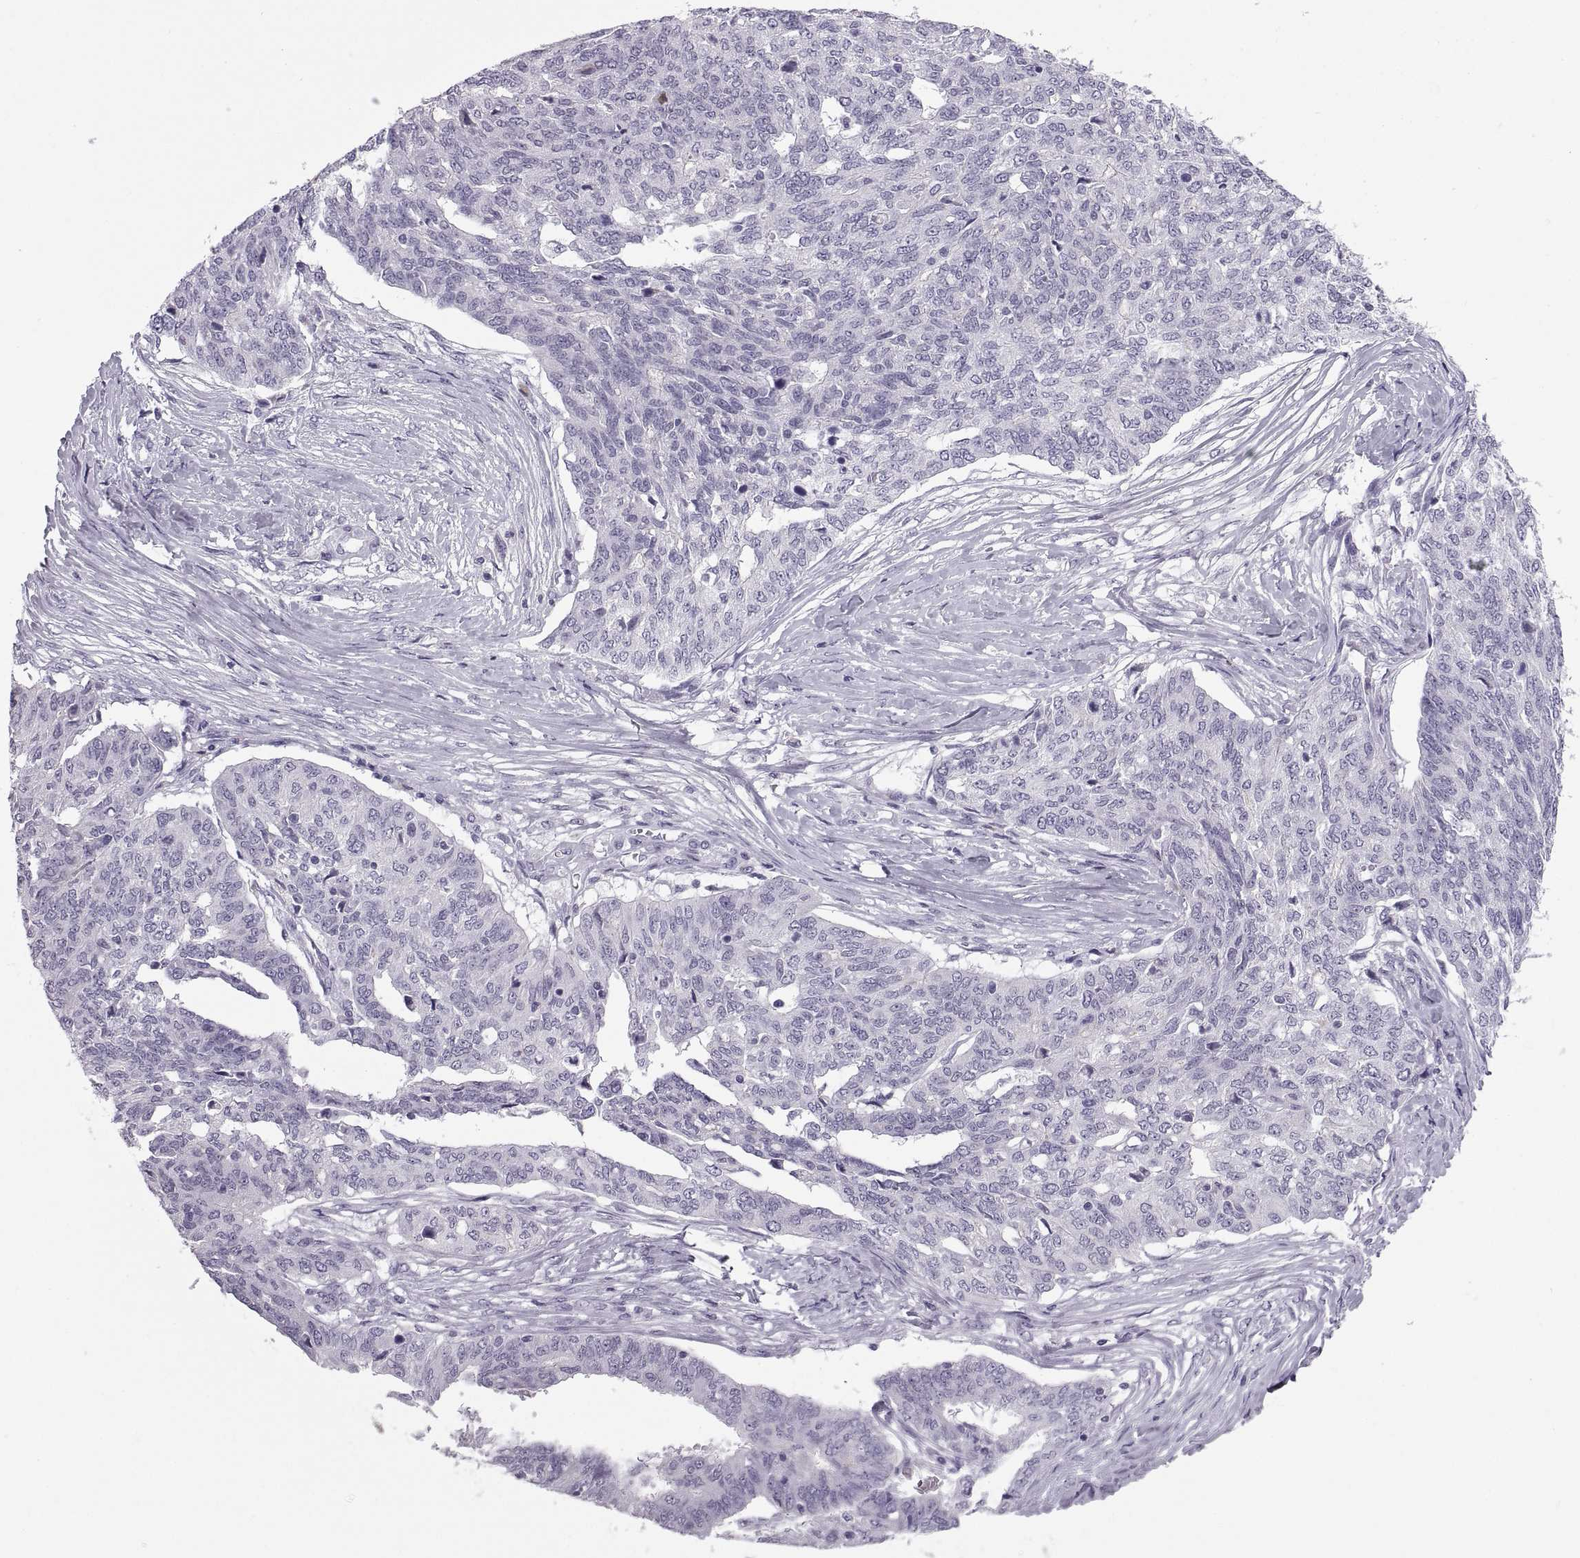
{"staining": {"intensity": "negative", "quantity": "none", "location": "none"}, "tissue": "ovarian cancer", "cell_type": "Tumor cells", "image_type": "cancer", "snomed": [{"axis": "morphology", "description": "Cystadenocarcinoma, serous, NOS"}, {"axis": "topography", "description": "Ovary"}], "caption": "IHC image of neoplastic tissue: serous cystadenocarcinoma (ovarian) stained with DAB (3,3'-diaminobenzidine) shows no significant protein expression in tumor cells.", "gene": "QRICH2", "patient": {"sex": "female", "age": 67}}